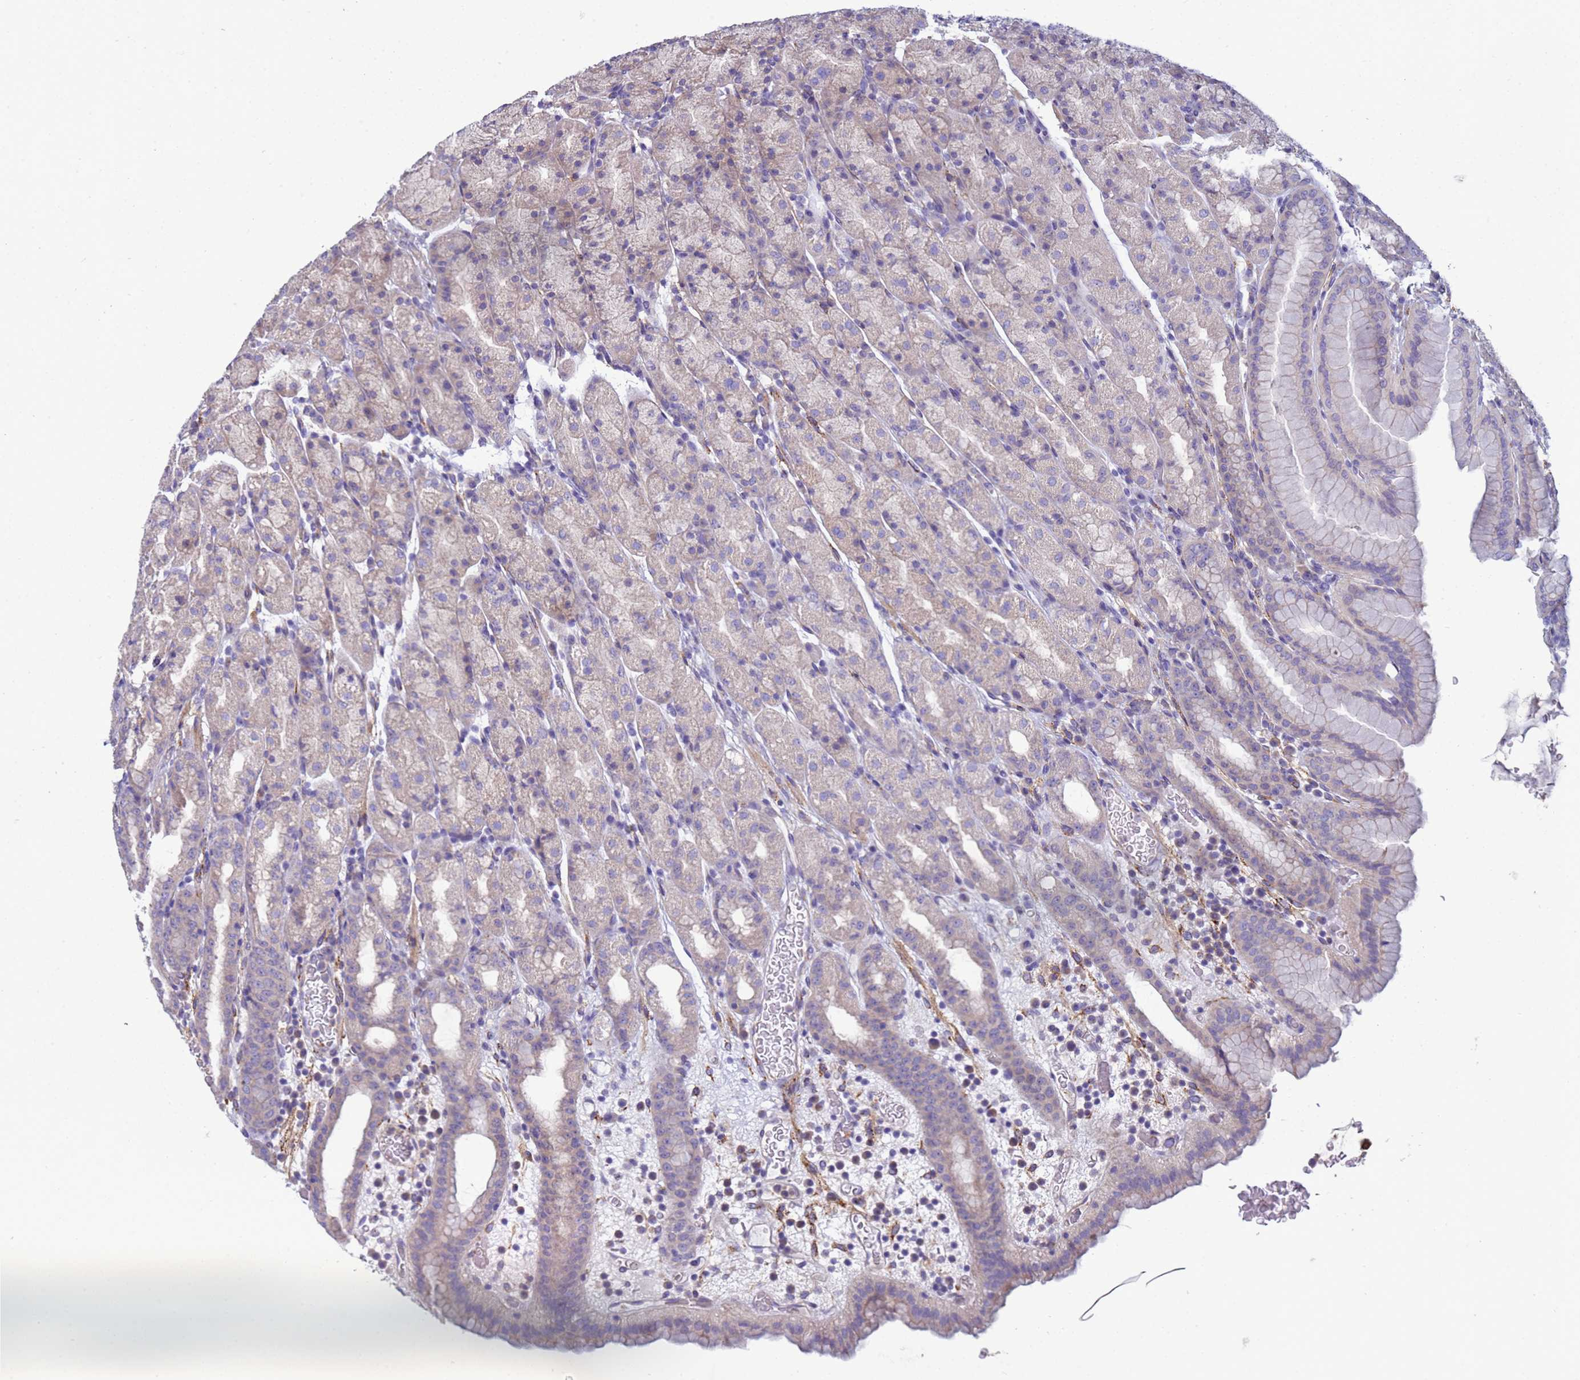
{"staining": {"intensity": "weak", "quantity": "<25%", "location": "cytoplasmic/membranous"}, "tissue": "stomach", "cell_type": "Glandular cells", "image_type": "normal", "snomed": [{"axis": "morphology", "description": "Normal tissue, NOS"}, {"axis": "topography", "description": "Stomach, upper"}], "caption": "The immunohistochemistry (IHC) histopathology image has no significant positivity in glandular cells of stomach.", "gene": "TRPC6", "patient": {"sex": "male", "age": 68}}